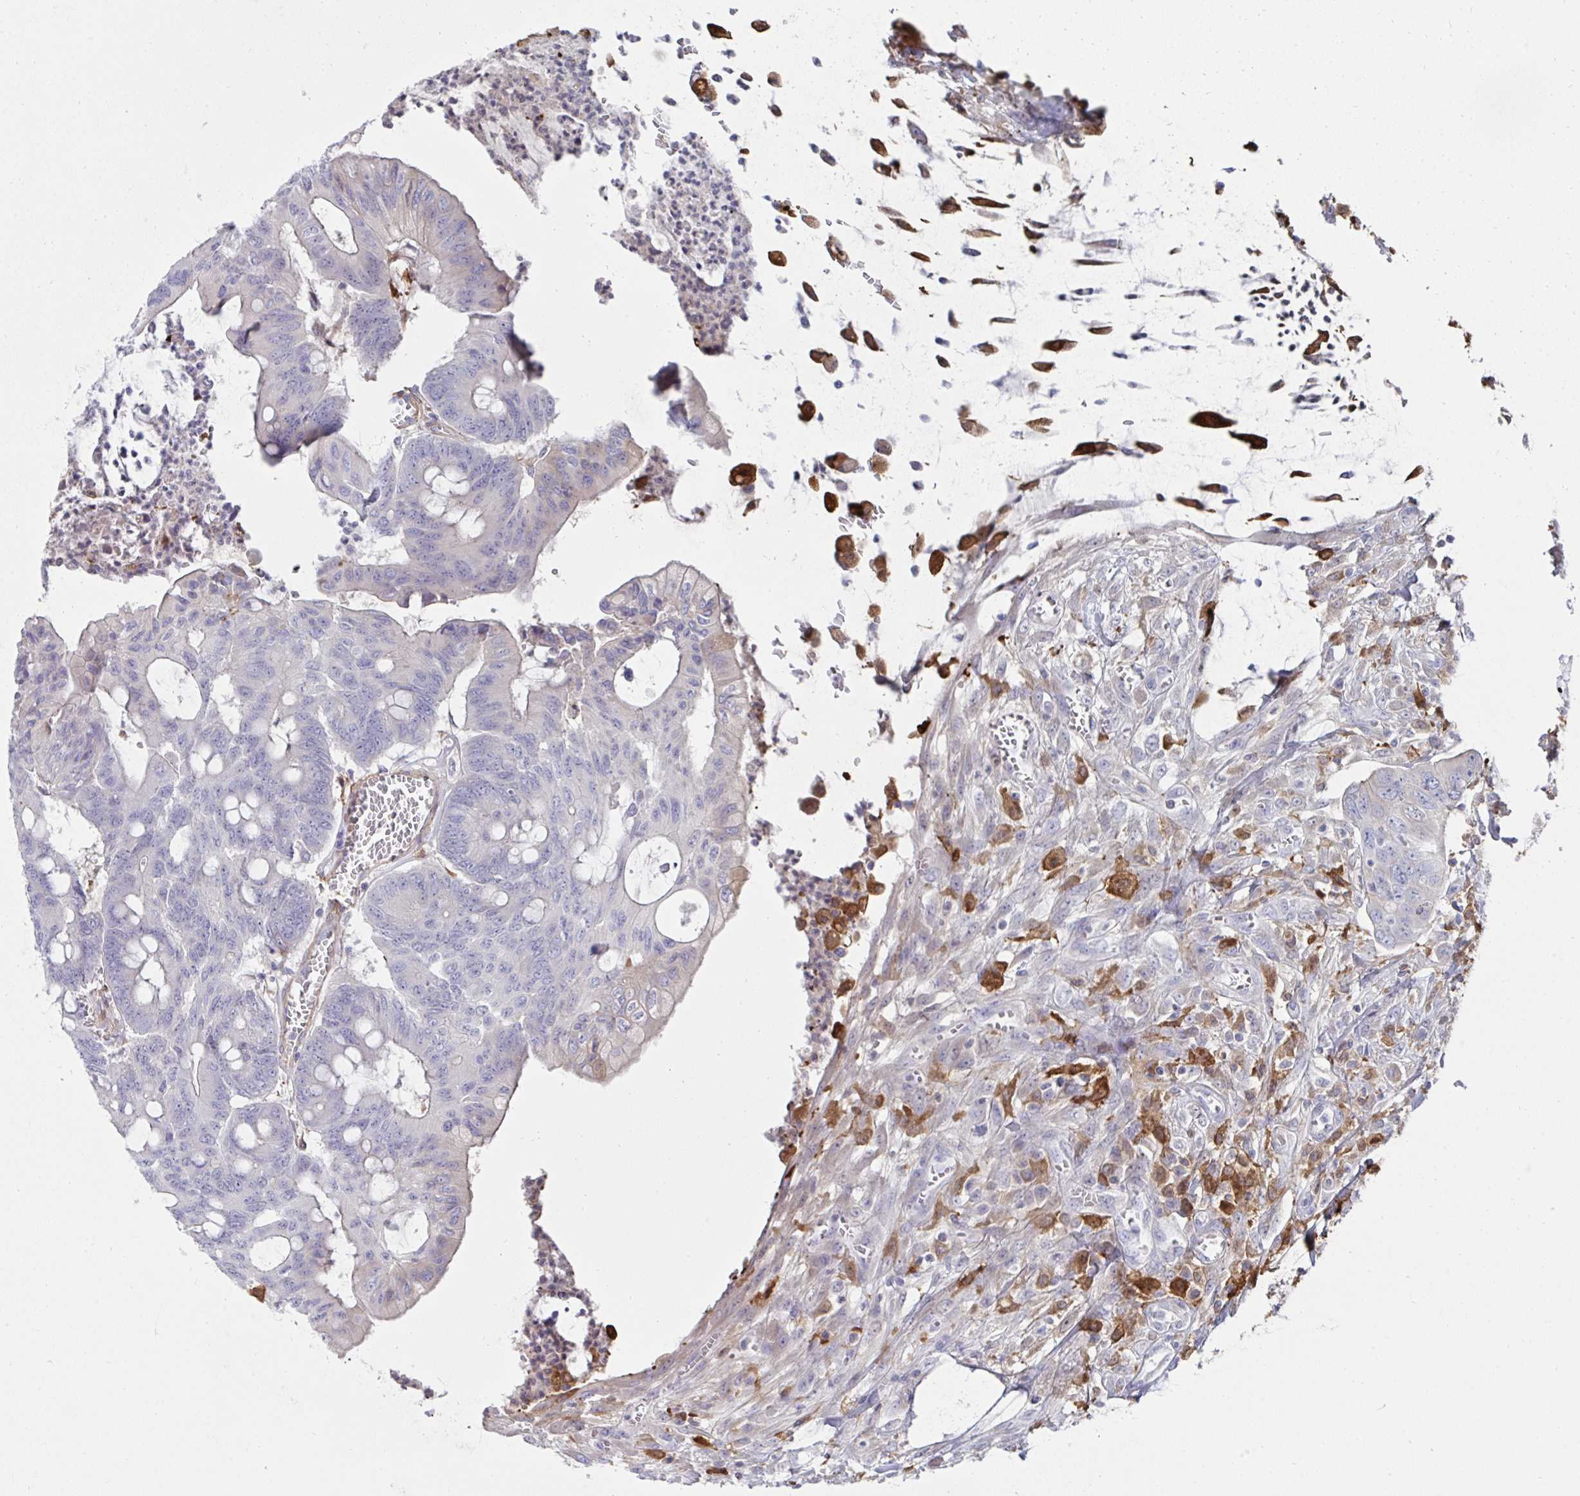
{"staining": {"intensity": "negative", "quantity": "none", "location": "none"}, "tissue": "colorectal cancer", "cell_type": "Tumor cells", "image_type": "cancer", "snomed": [{"axis": "morphology", "description": "Adenocarcinoma, NOS"}, {"axis": "topography", "description": "Colon"}], "caption": "Immunohistochemistry (IHC) histopathology image of neoplastic tissue: colorectal cancer stained with DAB (3,3'-diaminobenzidine) exhibits no significant protein positivity in tumor cells. (DAB (3,3'-diaminobenzidine) immunohistochemistry, high magnification).", "gene": "FBXL13", "patient": {"sex": "male", "age": 65}}